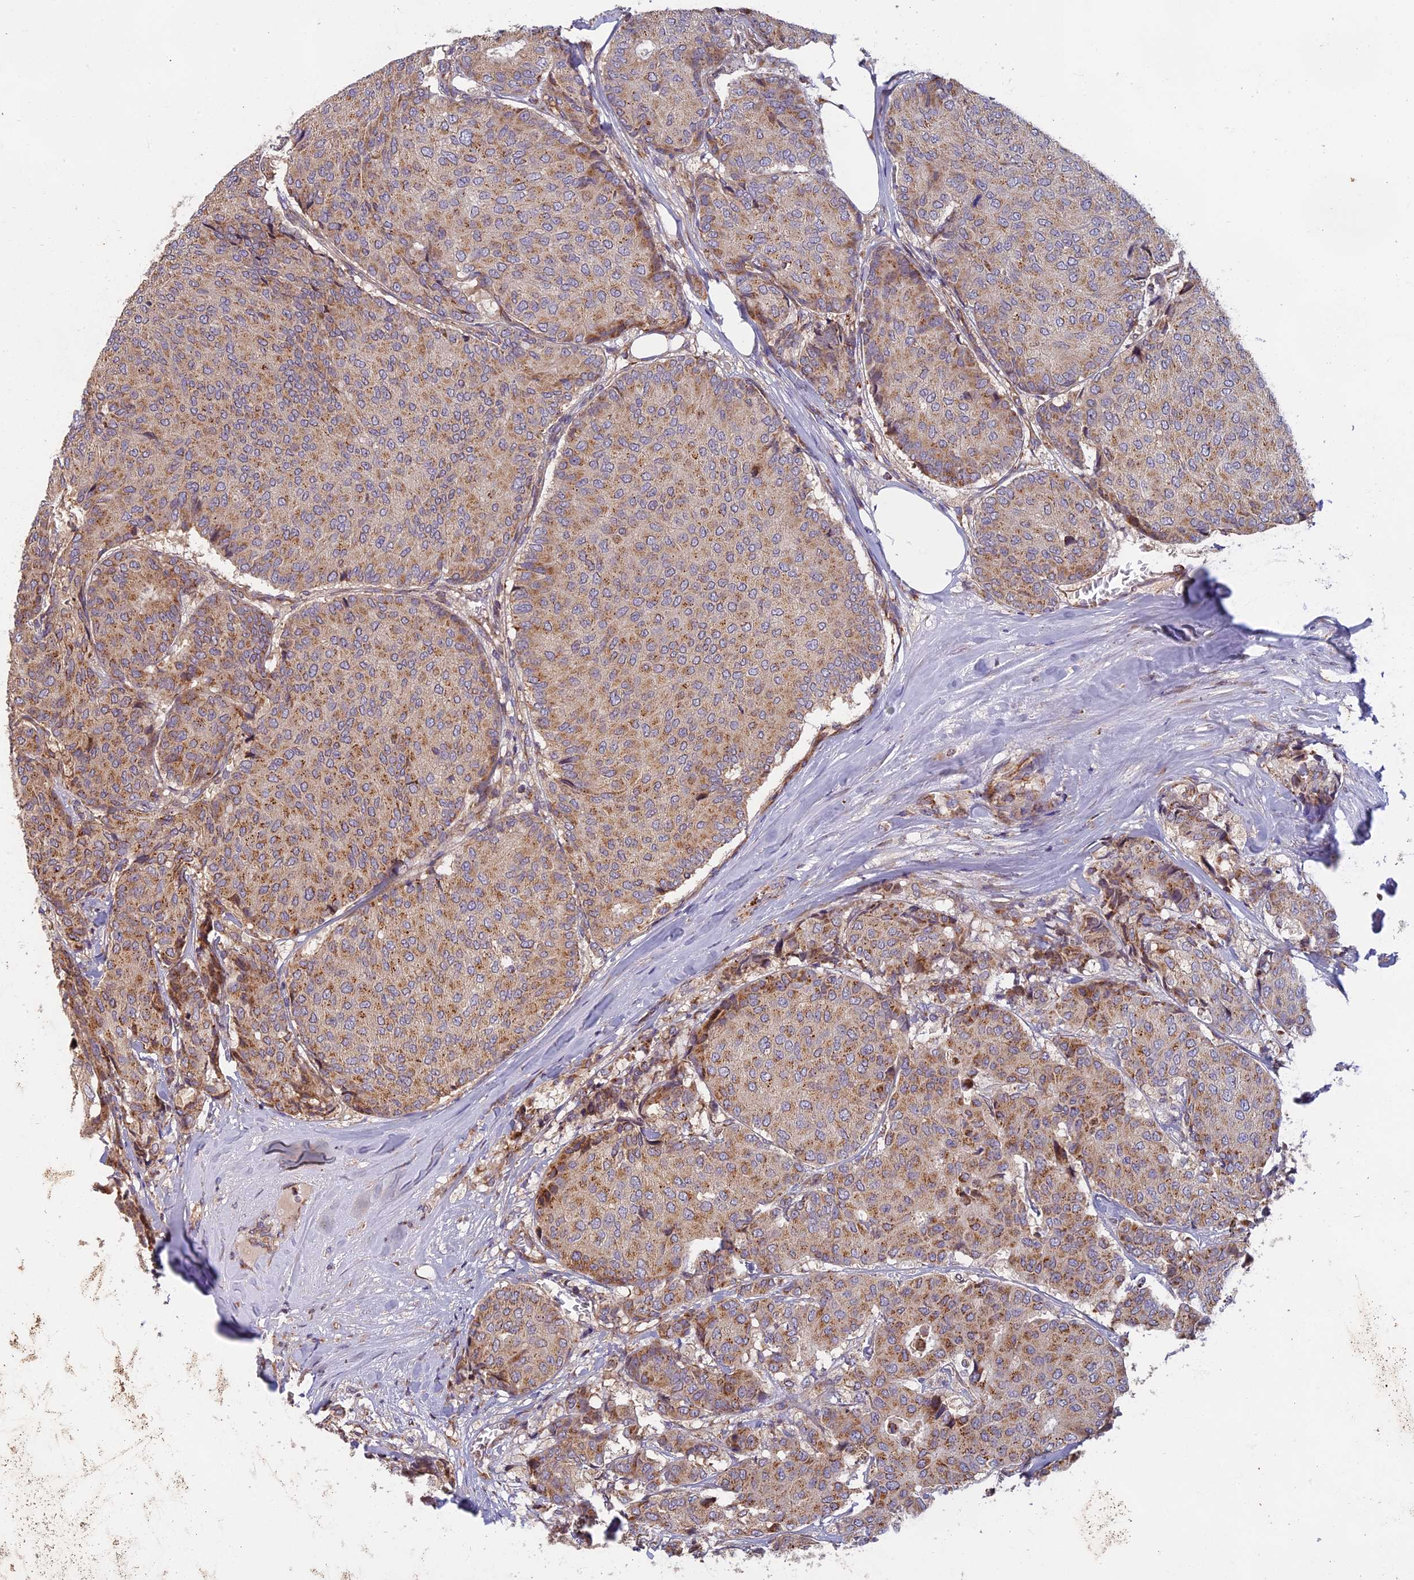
{"staining": {"intensity": "moderate", "quantity": "25%-75%", "location": "cytoplasmic/membranous"}, "tissue": "breast cancer", "cell_type": "Tumor cells", "image_type": "cancer", "snomed": [{"axis": "morphology", "description": "Duct carcinoma"}, {"axis": "topography", "description": "Breast"}], "caption": "This is an image of IHC staining of invasive ductal carcinoma (breast), which shows moderate positivity in the cytoplasmic/membranous of tumor cells.", "gene": "EDAR", "patient": {"sex": "female", "age": 75}}